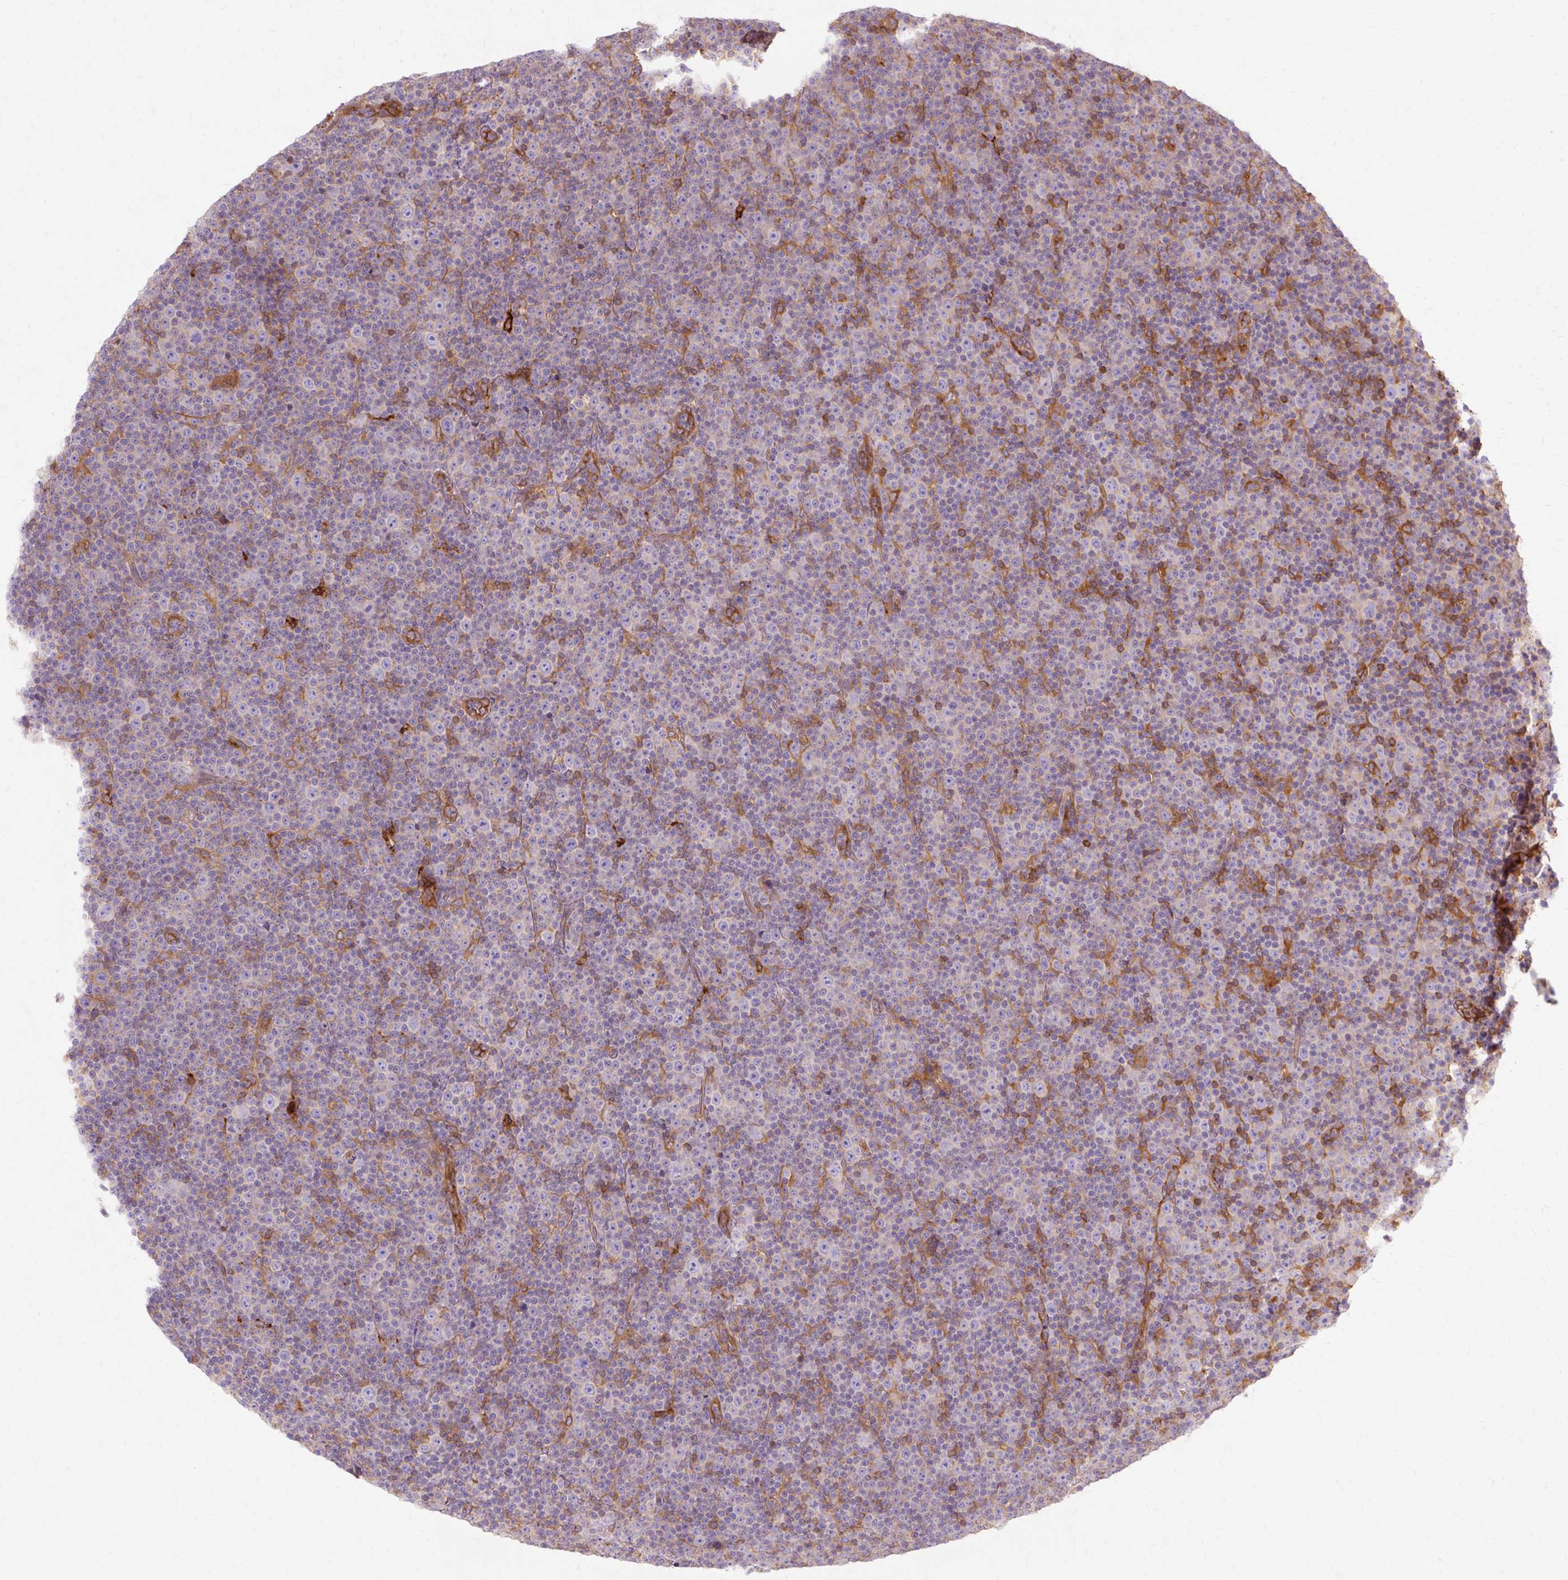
{"staining": {"intensity": "negative", "quantity": "none", "location": "none"}, "tissue": "lymphoma", "cell_type": "Tumor cells", "image_type": "cancer", "snomed": [{"axis": "morphology", "description": "Malignant lymphoma, non-Hodgkin's type, Low grade"}, {"axis": "topography", "description": "Lymph node"}], "caption": "Immunohistochemistry of human low-grade malignant lymphoma, non-Hodgkin's type demonstrates no staining in tumor cells. The staining was performed using DAB to visualize the protein expression in brown, while the nuclei were stained in blue with hematoxylin (Magnification: 20x).", "gene": "TBC1D2B", "patient": {"sex": "female", "age": 67}}